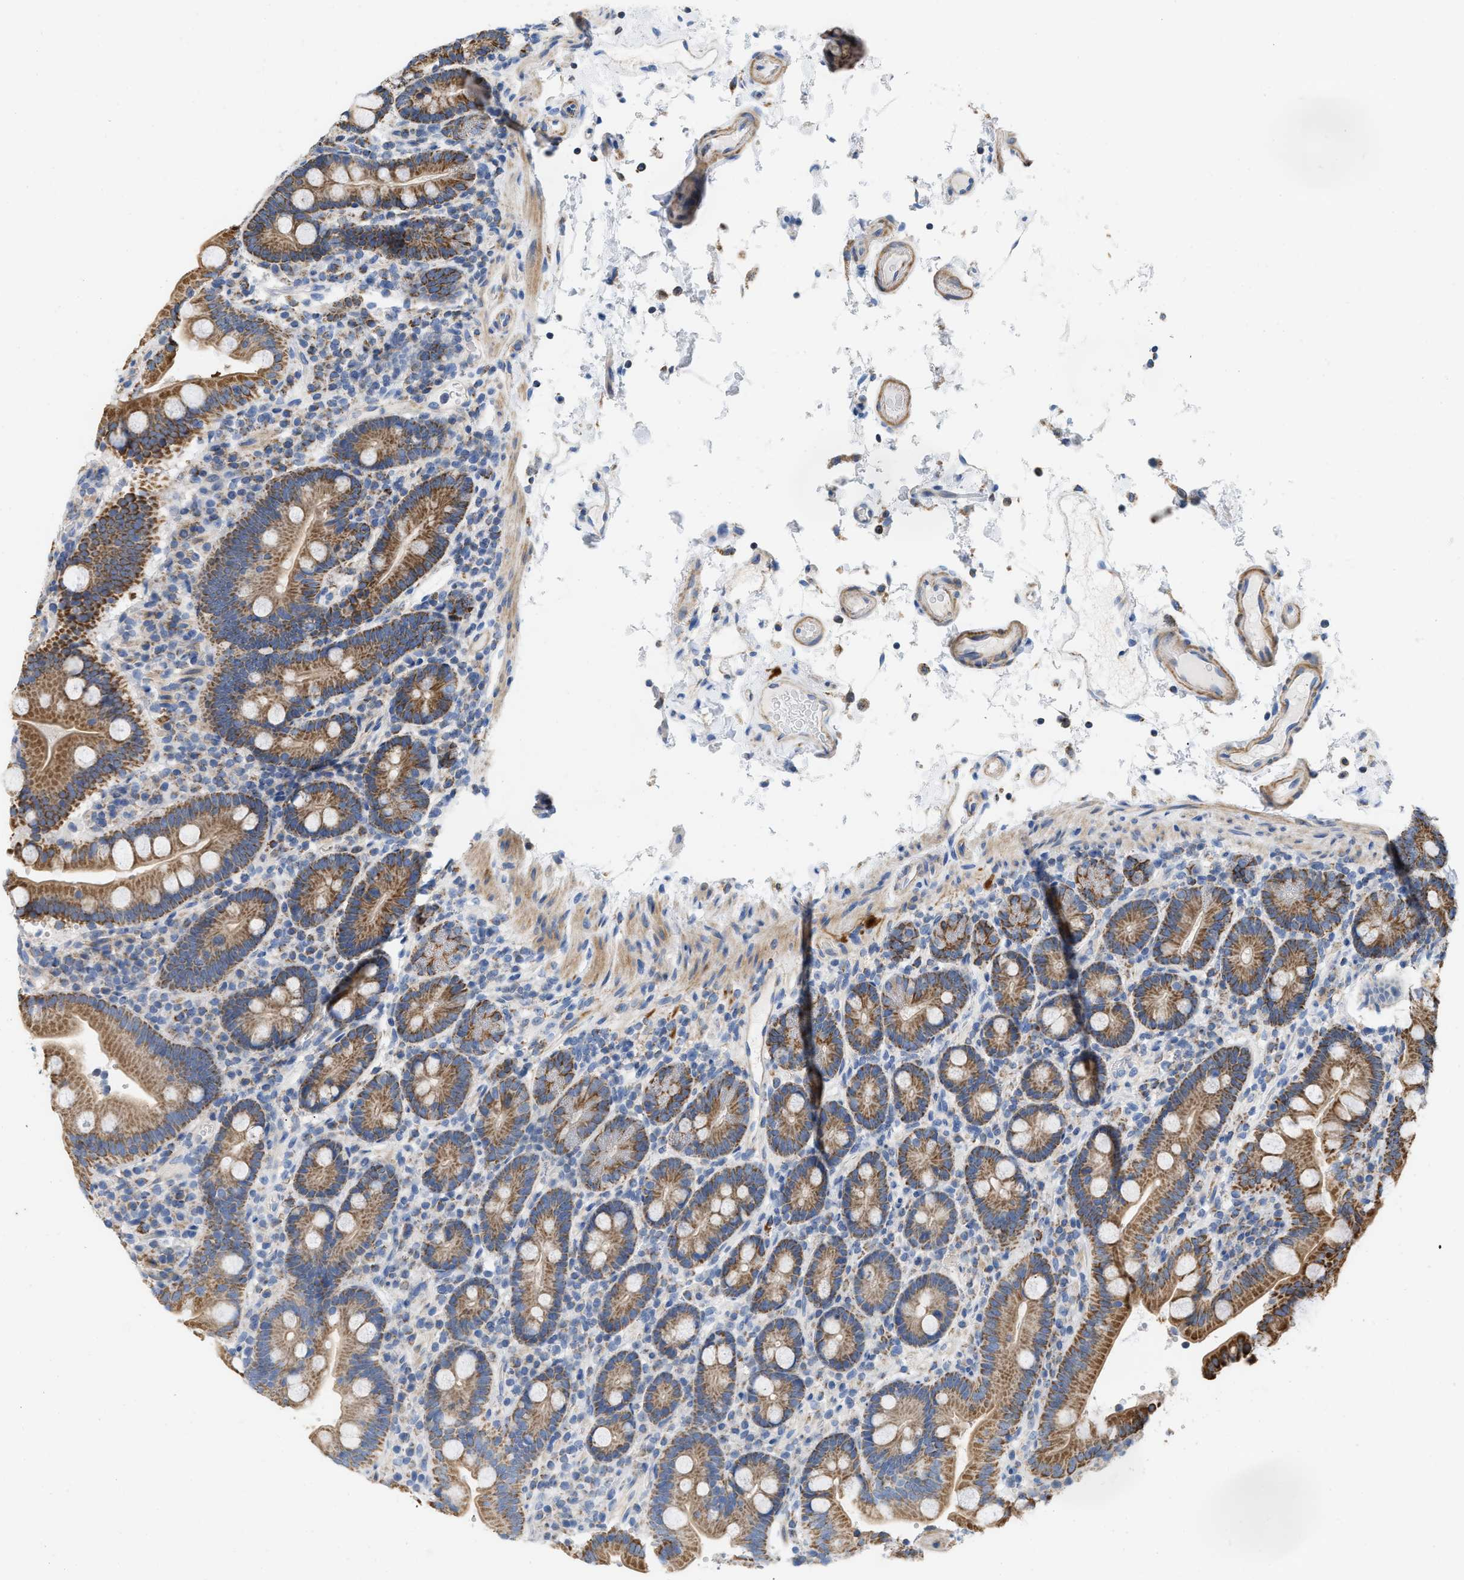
{"staining": {"intensity": "strong", "quantity": ">75%", "location": "cytoplasmic/membranous"}, "tissue": "duodenum", "cell_type": "Glandular cells", "image_type": "normal", "snomed": [{"axis": "morphology", "description": "Normal tissue, NOS"}, {"axis": "topography", "description": "Small intestine, NOS"}], "caption": "Immunohistochemistry of normal human duodenum reveals high levels of strong cytoplasmic/membranous positivity in about >75% of glandular cells.", "gene": "GRB10", "patient": {"sex": "female", "age": 71}}